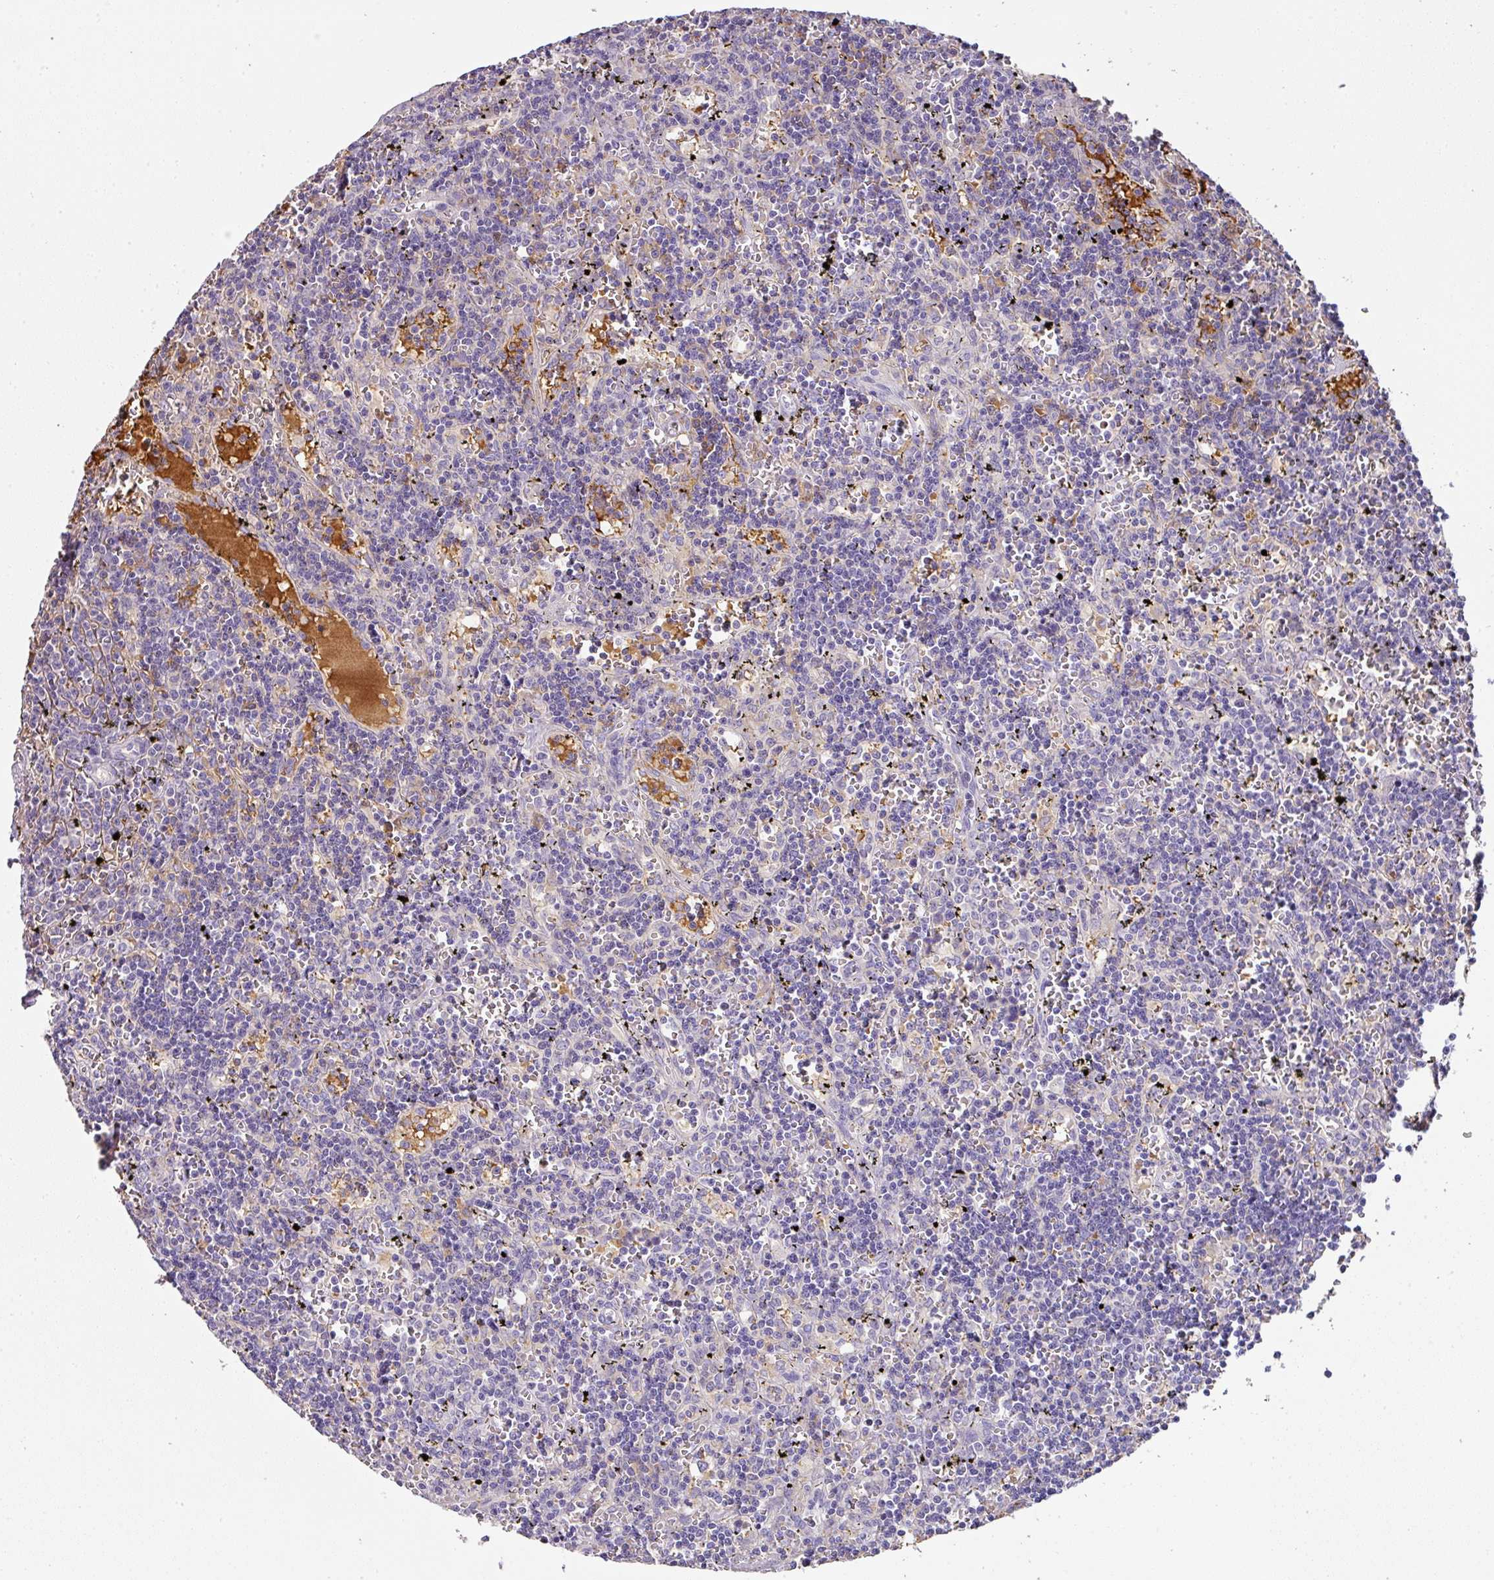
{"staining": {"intensity": "negative", "quantity": "none", "location": "none"}, "tissue": "lymphoma", "cell_type": "Tumor cells", "image_type": "cancer", "snomed": [{"axis": "morphology", "description": "Malignant lymphoma, non-Hodgkin's type, Low grade"}, {"axis": "topography", "description": "Spleen"}], "caption": "Protein analysis of low-grade malignant lymphoma, non-Hodgkin's type shows no significant staining in tumor cells.", "gene": "CCZ1", "patient": {"sex": "male", "age": 60}}